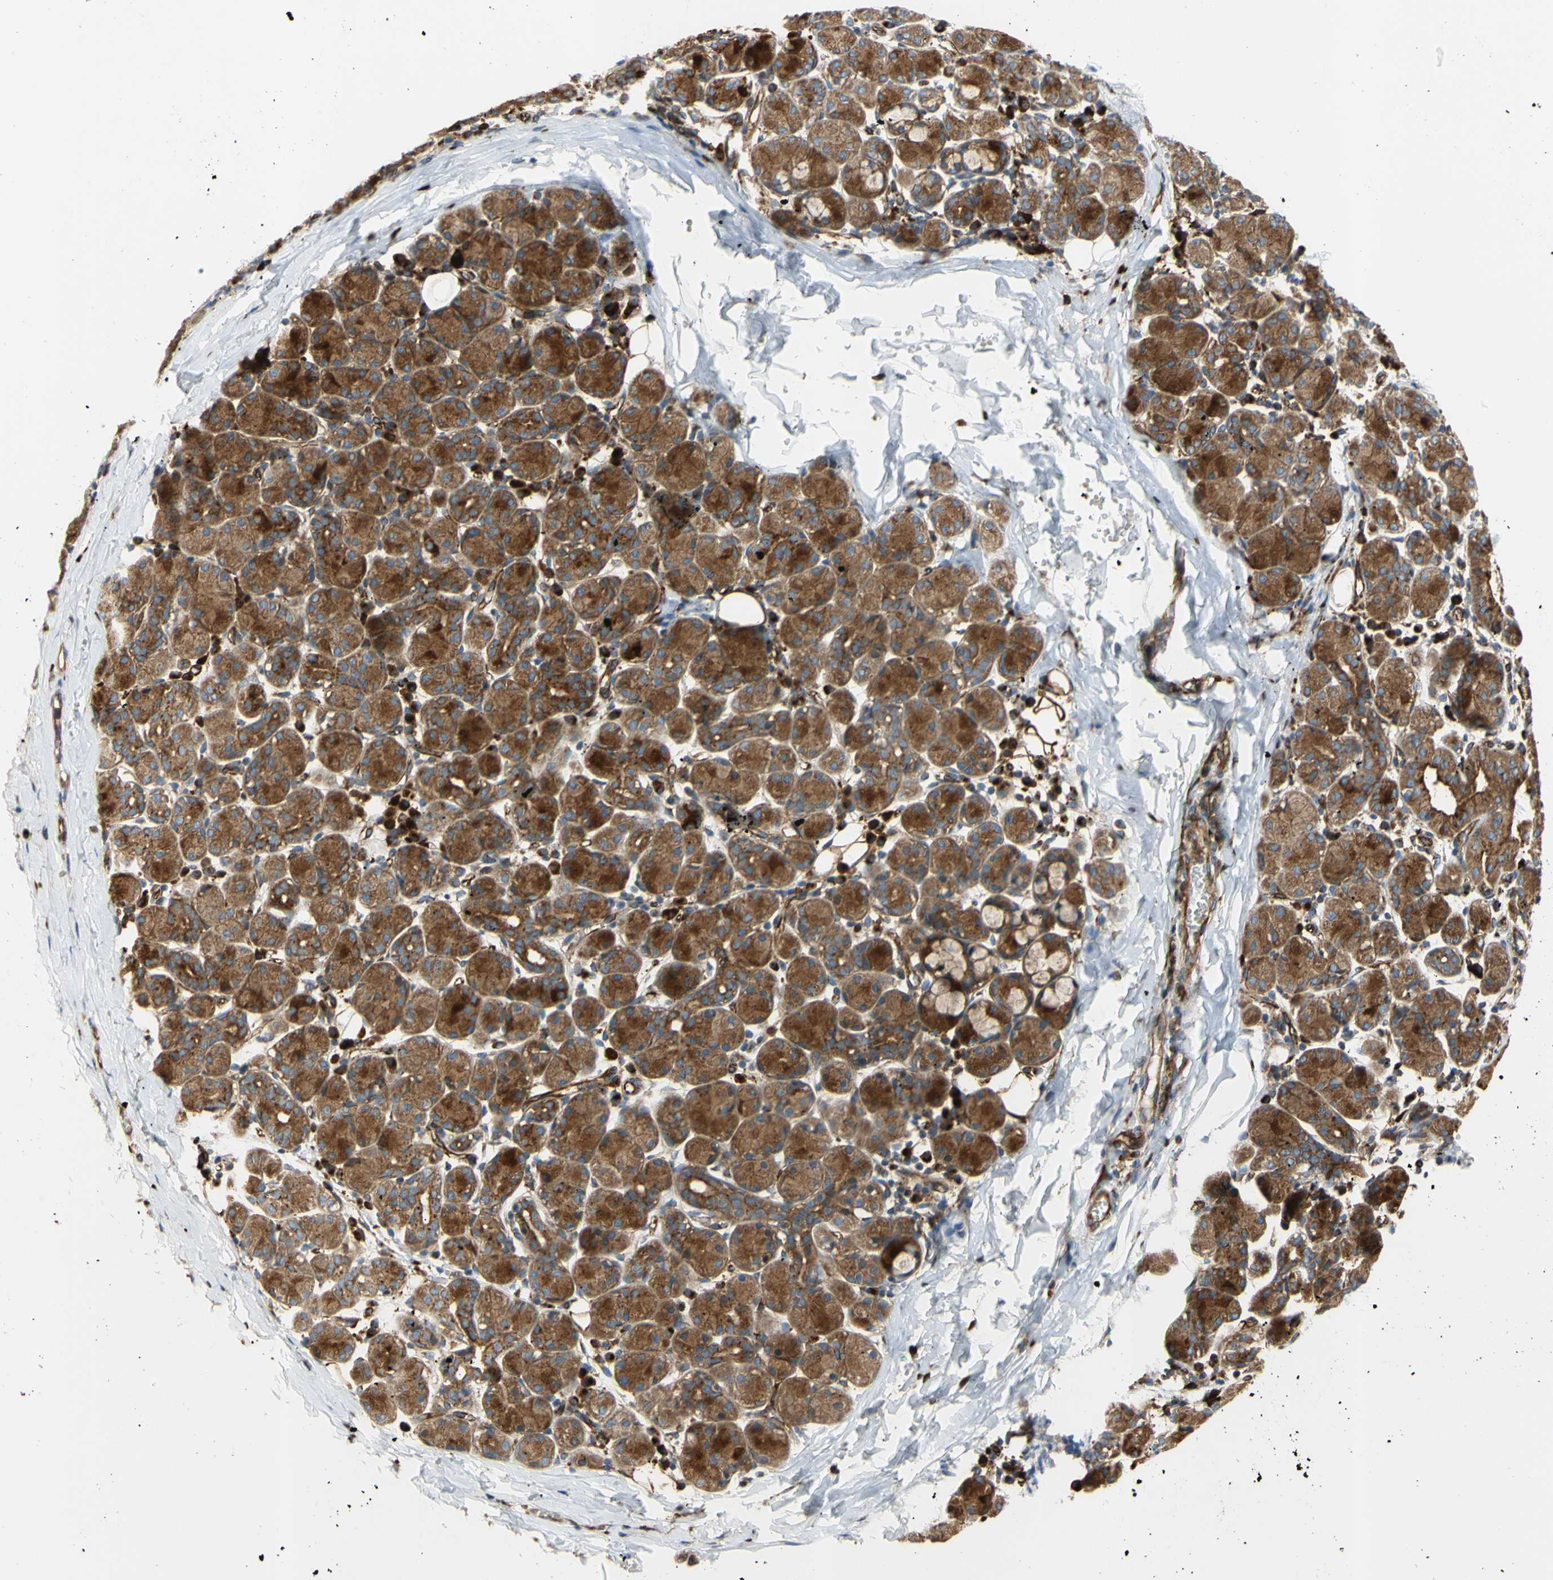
{"staining": {"intensity": "moderate", "quantity": ">75%", "location": "cytoplasmic/membranous"}, "tissue": "salivary gland", "cell_type": "Glandular cells", "image_type": "normal", "snomed": [{"axis": "morphology", "description": "Normal tissue, NOS"}, {"axis": "morphology", "description": "Inflammation, NOS"}, {"axis": "topography", "description": "Lymph node"}, {"axis": "topography", "description": "Salivary gland"}], "caption": "Glandular cells reveal medium levels of moderate cytoplasmic/membranous positivity in approximately >75% of cells in normal salivary gland. (DAB (3,3'-diaminobenzidine) IHC, brown staining for protein, blue staining for nuclei).", "gene": "TUBG2", "patient": {"sex": "male", "age": 3}}